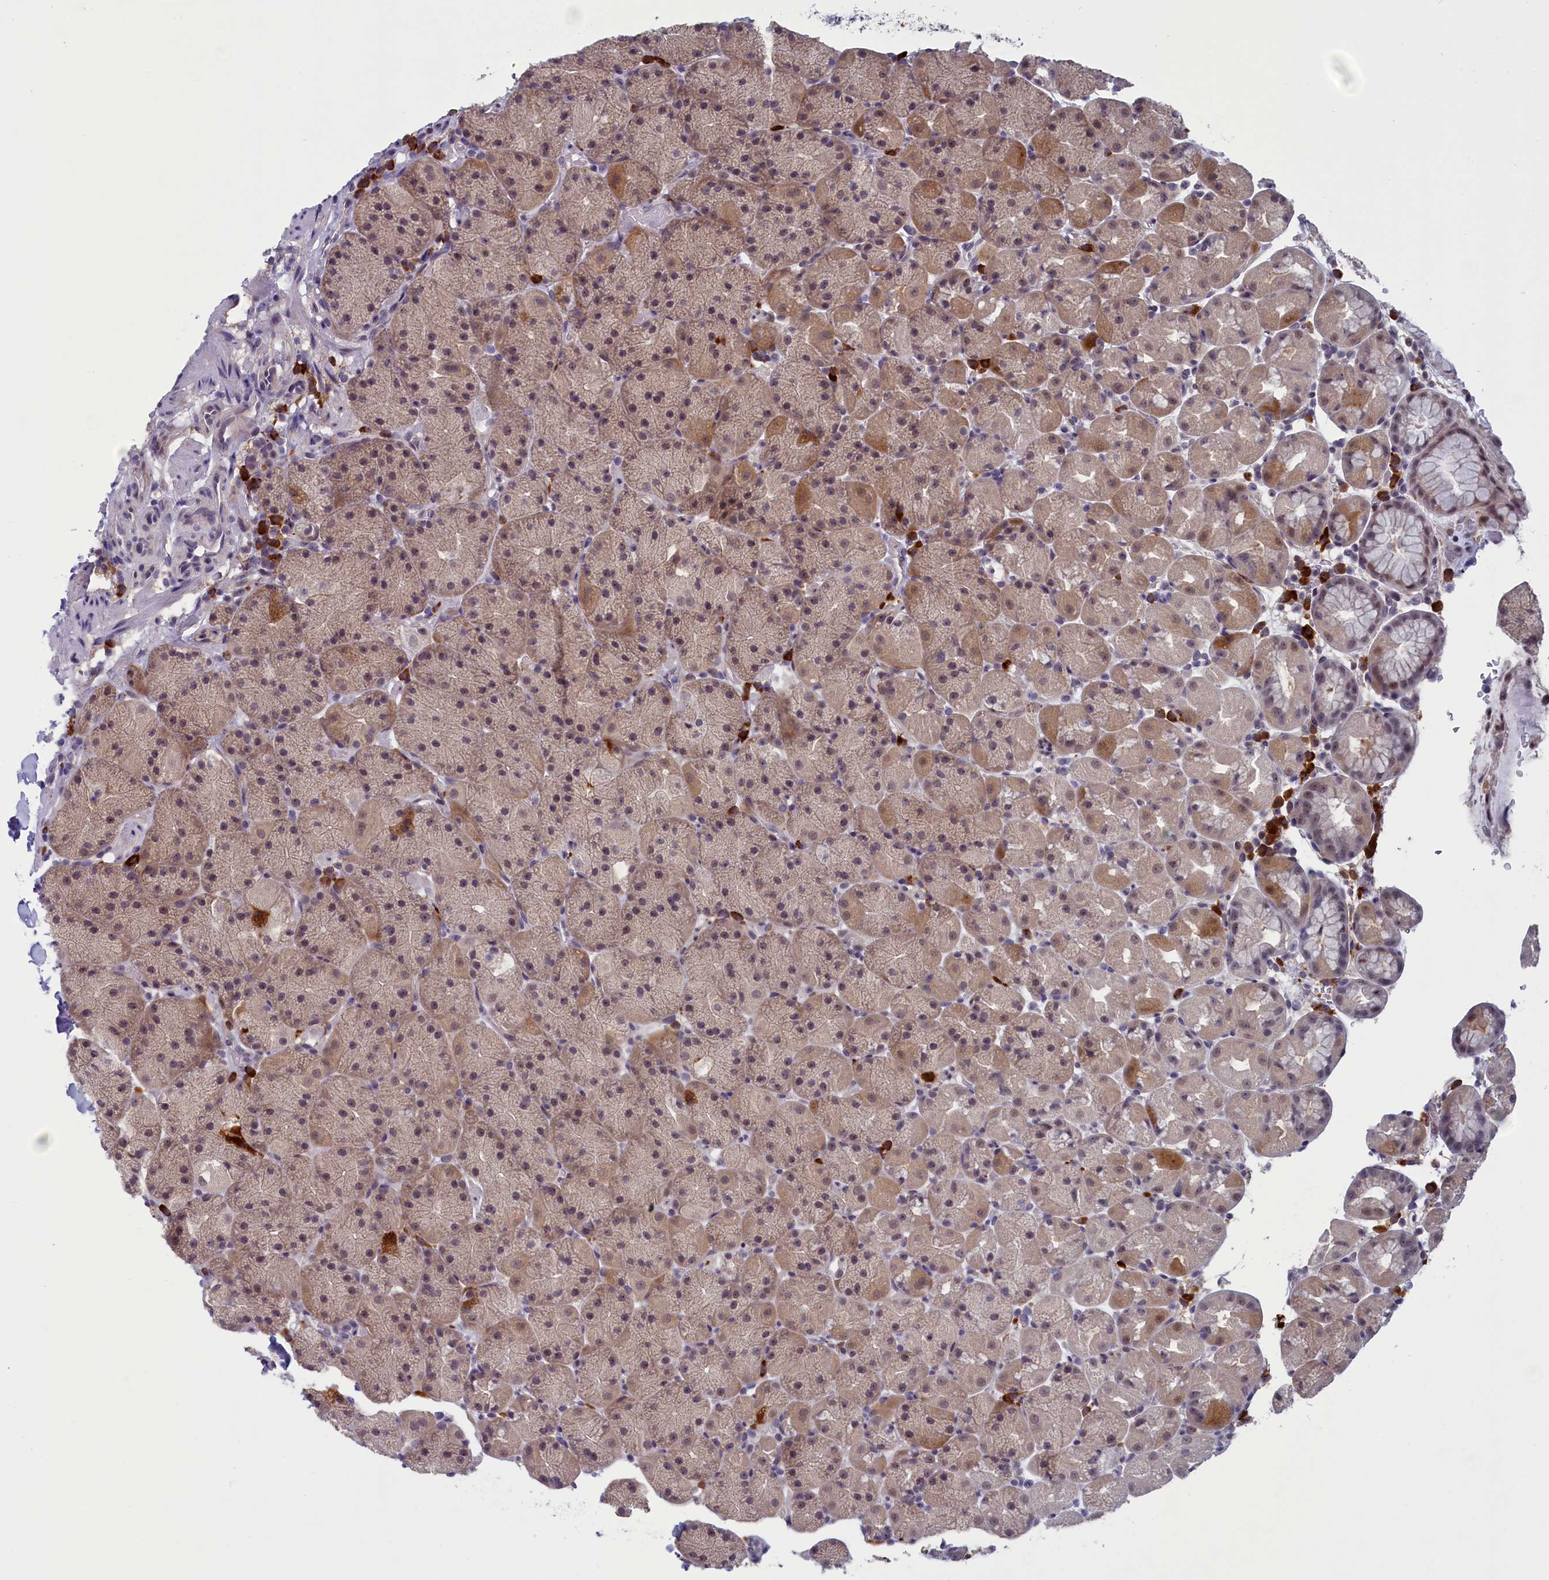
{"staining": {"intensity": "moderate", "quantity": "<25%", "location": "cytoplasmic/membranous,nuclear"}, "tissue": "stomach", "cell_type": "Glandular cells", "image_type": "normal", "snomed": [{"axis": "morphology", "description": "Normal tissue, NOS"}, {"axis": "topography", "description": "Stomach, upper"}, {"axis": "topography", "description": "Stomach, lower"}], "caption": "IHC of normal human stomach shows low levels of moderate cytoplasmic/membranous,nuclear positivity in approximately <25% of glandular cells.", "gene": "CNEP1R1", "patient": {"sex": "male", "age": 67}}